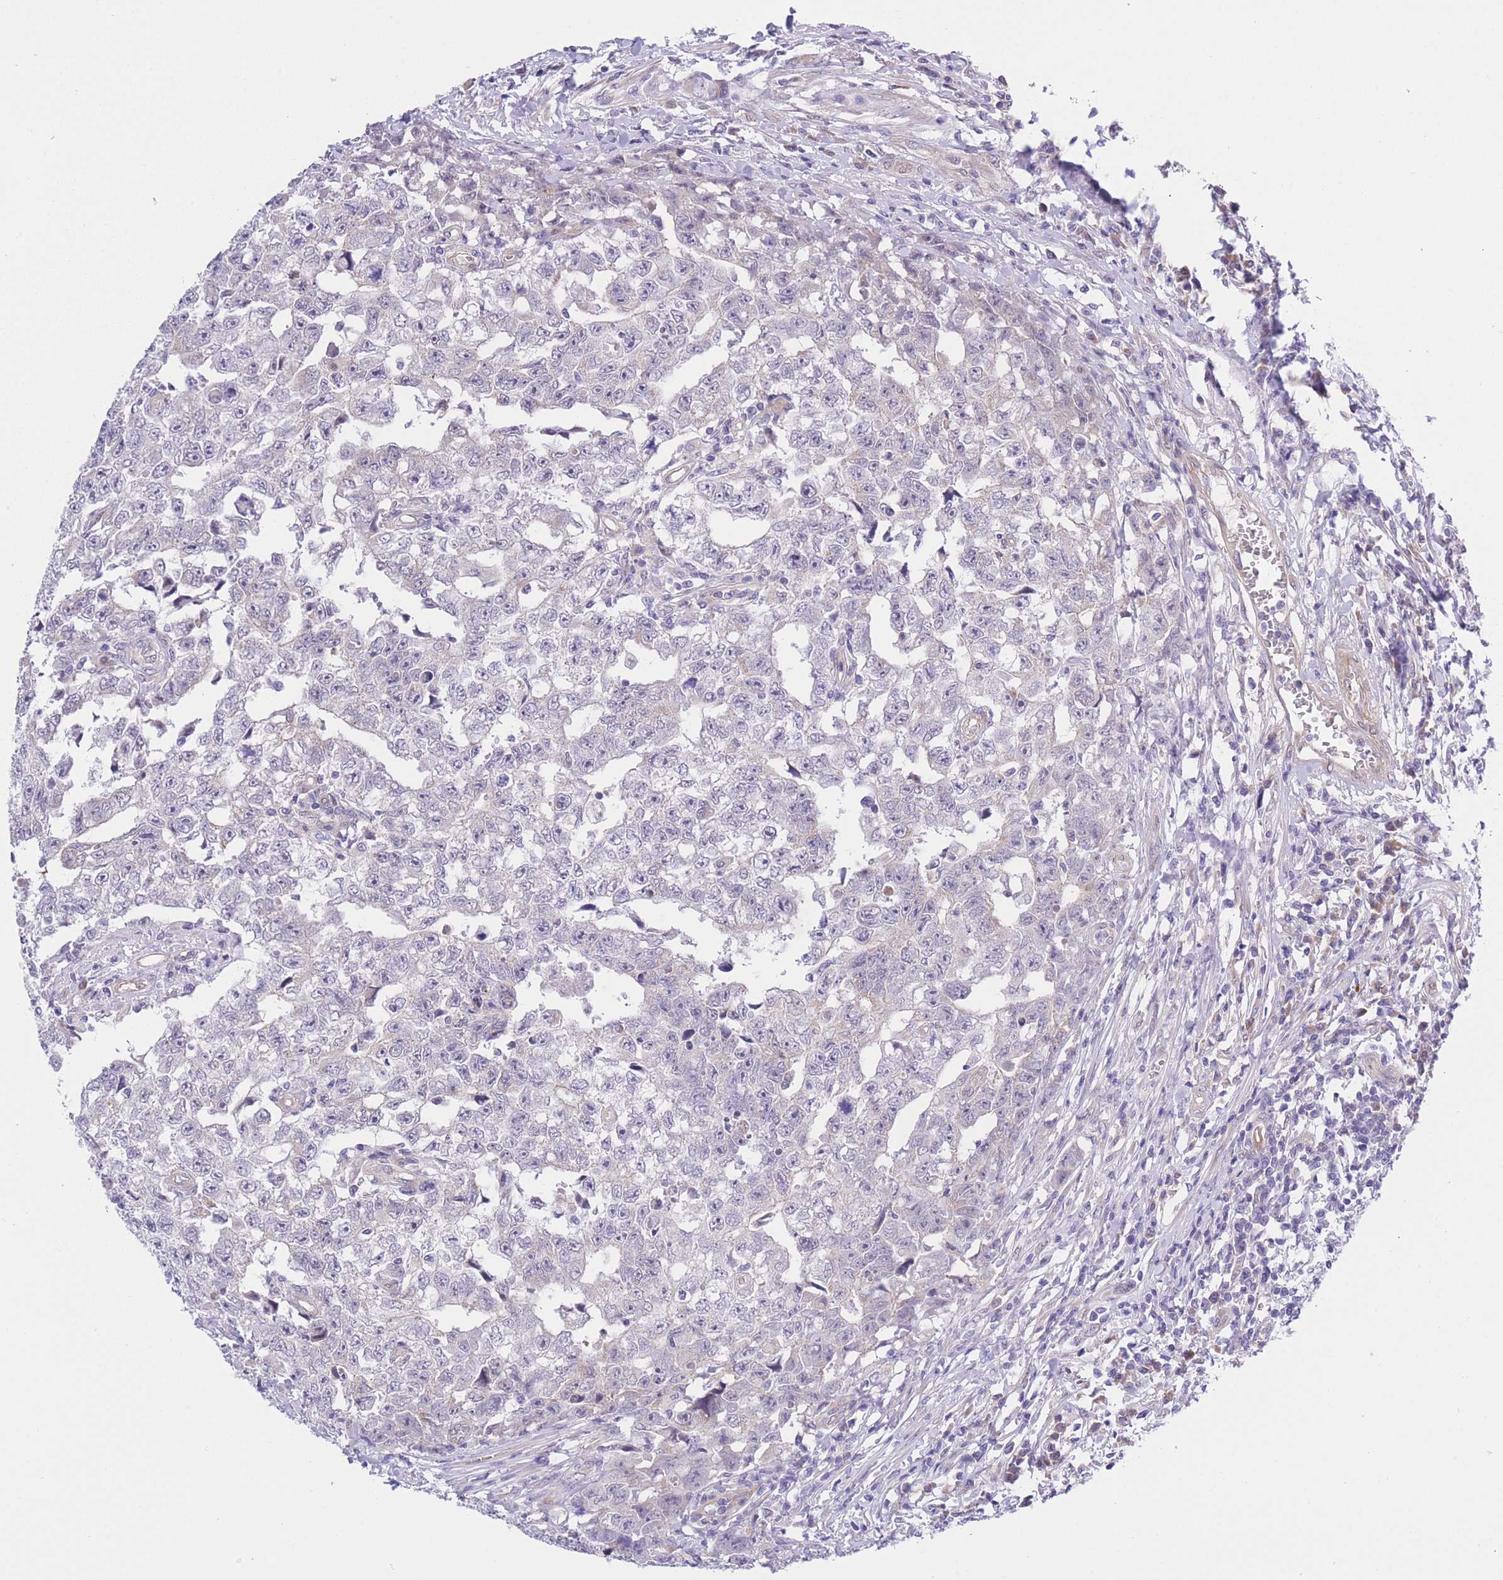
{"staining": {"intensity": "negative", "quantity": "none", "location": "none"}, "tissue": "testis cancer", "cell_type": "Tumor cells", "image_type": "cancer", "snomed": [{"axis": "morphology", "description": "Carcinoma, Embryonal, NOS"}, {"axis": "topography", "description": "Testis"}], "caption": "Tumor cells are negative for brown protein staining in testis embryonal carcinoma. The staining was performed using DAB to visualize the protein expression in brown, while the nuclei were stained in blue with hematoxylin (Magnification: 20x).", "gene": "WWOX", "patient": {"sex": "male", "age": 25}}